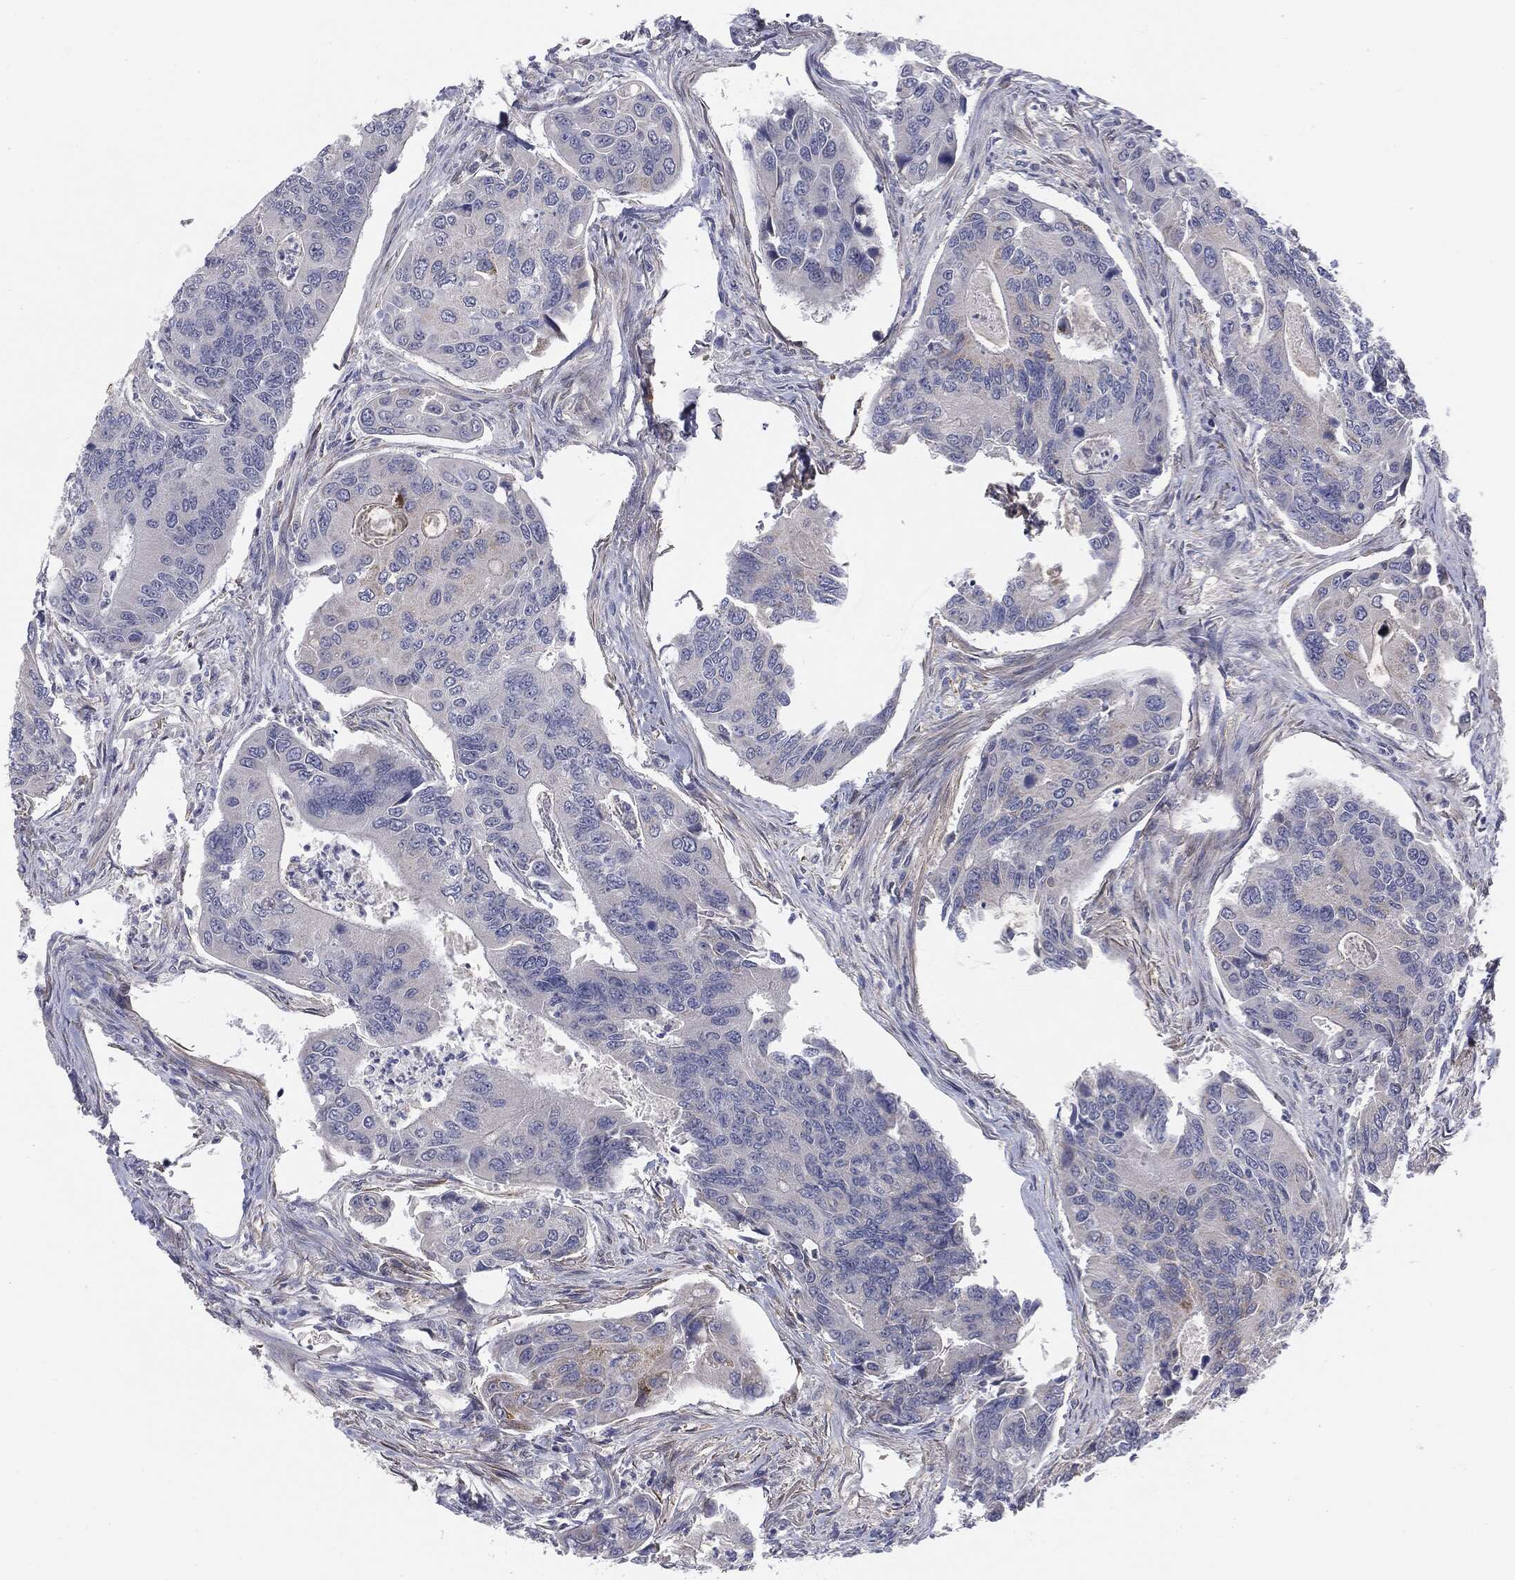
{"staining": {"intensity": "negative", "quantity": "none", "location": "none"}, "tissue": "colorectal cancer", "cell_type": "Tumor cells", "image_type": "cancer", "snomed": [{"axis": "morphology", "description": "Adenocarcinoma, NOS"}, {"axis": "topography", "description": "Colon"}], "caption": "Photomicrograph shows no protein positivity in tumor cells of colorectal cancer tissue.", "gene": "KRT5", "patient": {"sex": "female", "age": 67}}